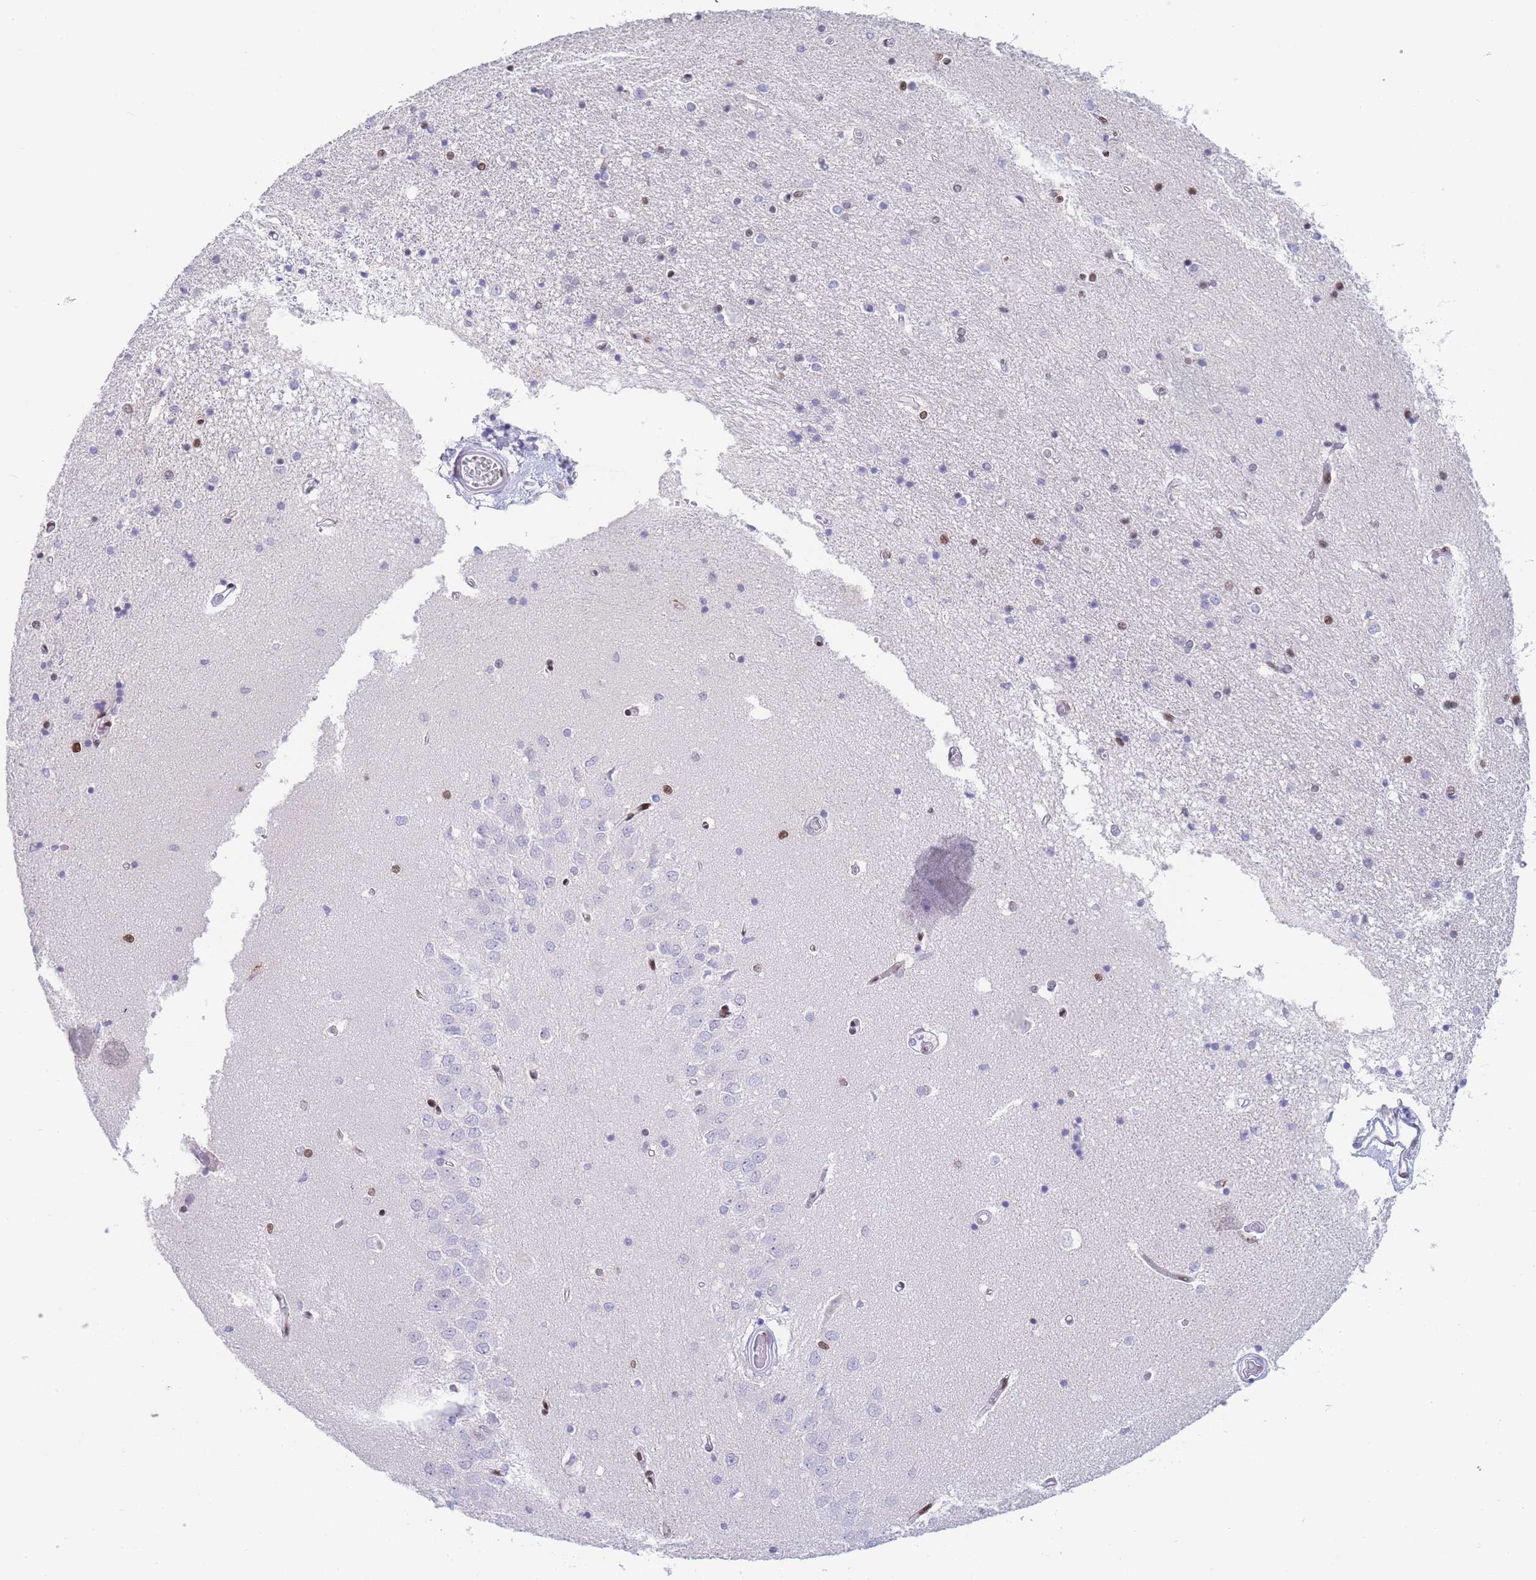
{"staining": {"intensity": "moderate", "quantity": "<25%", "location": "nuclear"}, "tissue": "hippocampus", "cell_type": "Glial cells", "image_type": "normal", "snomed": [{"axis": "morphology", "description": "Normal tissue, NOS"}, {"axis": "topography", "description": "Hippocampus"}], "caption": "Unremarkable hippocampus reveals moderate nuclear positivity in approximately <25% of glial cells Nuclei are stained in blue..", "gene": "PSMB5", "patient": {"sex": "male", "age": 45}}